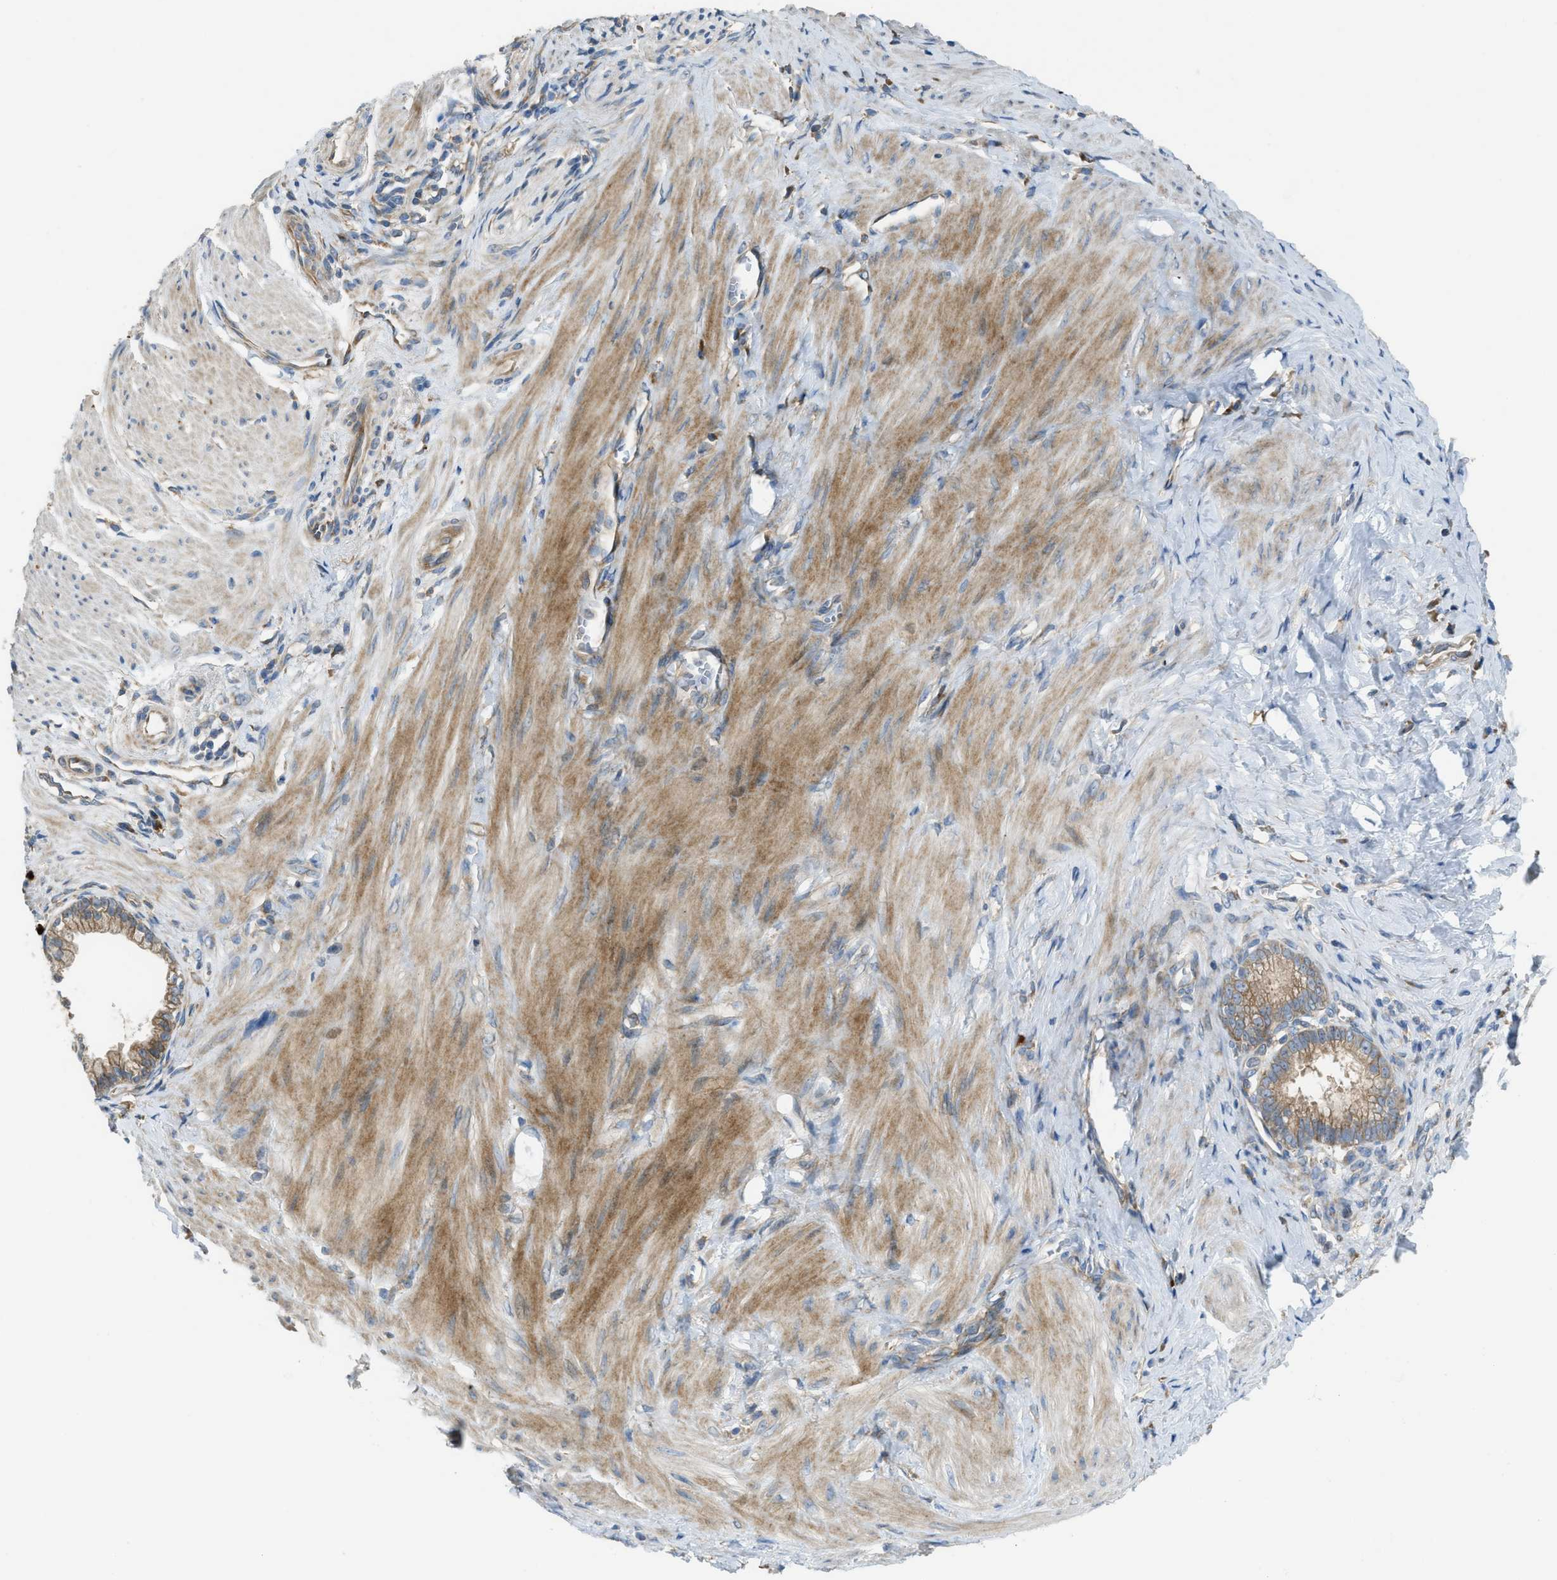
{"staining": {"intensity": "moderate", "quantity": ">75%", "location": "cytoplasmic/membranous"}, "tissue": "pancreatic cancer", "cell_type": "Tumor cells", "image_type": "cancer", "snomed": [{"axis": "morphology", "description": "Adenocarcinoma, NOS"}, {"axis": "topography", "description": "Pancreas"}], "caption": "Immunohistochemical staining of pancreatic adenocarcinoma shows medium levels of moderate cytoplasmic/membranous expression in approximately >75% of tumor cells.", "gene": "TMEM68", "patient": {"sex": "male", "age": 69}}